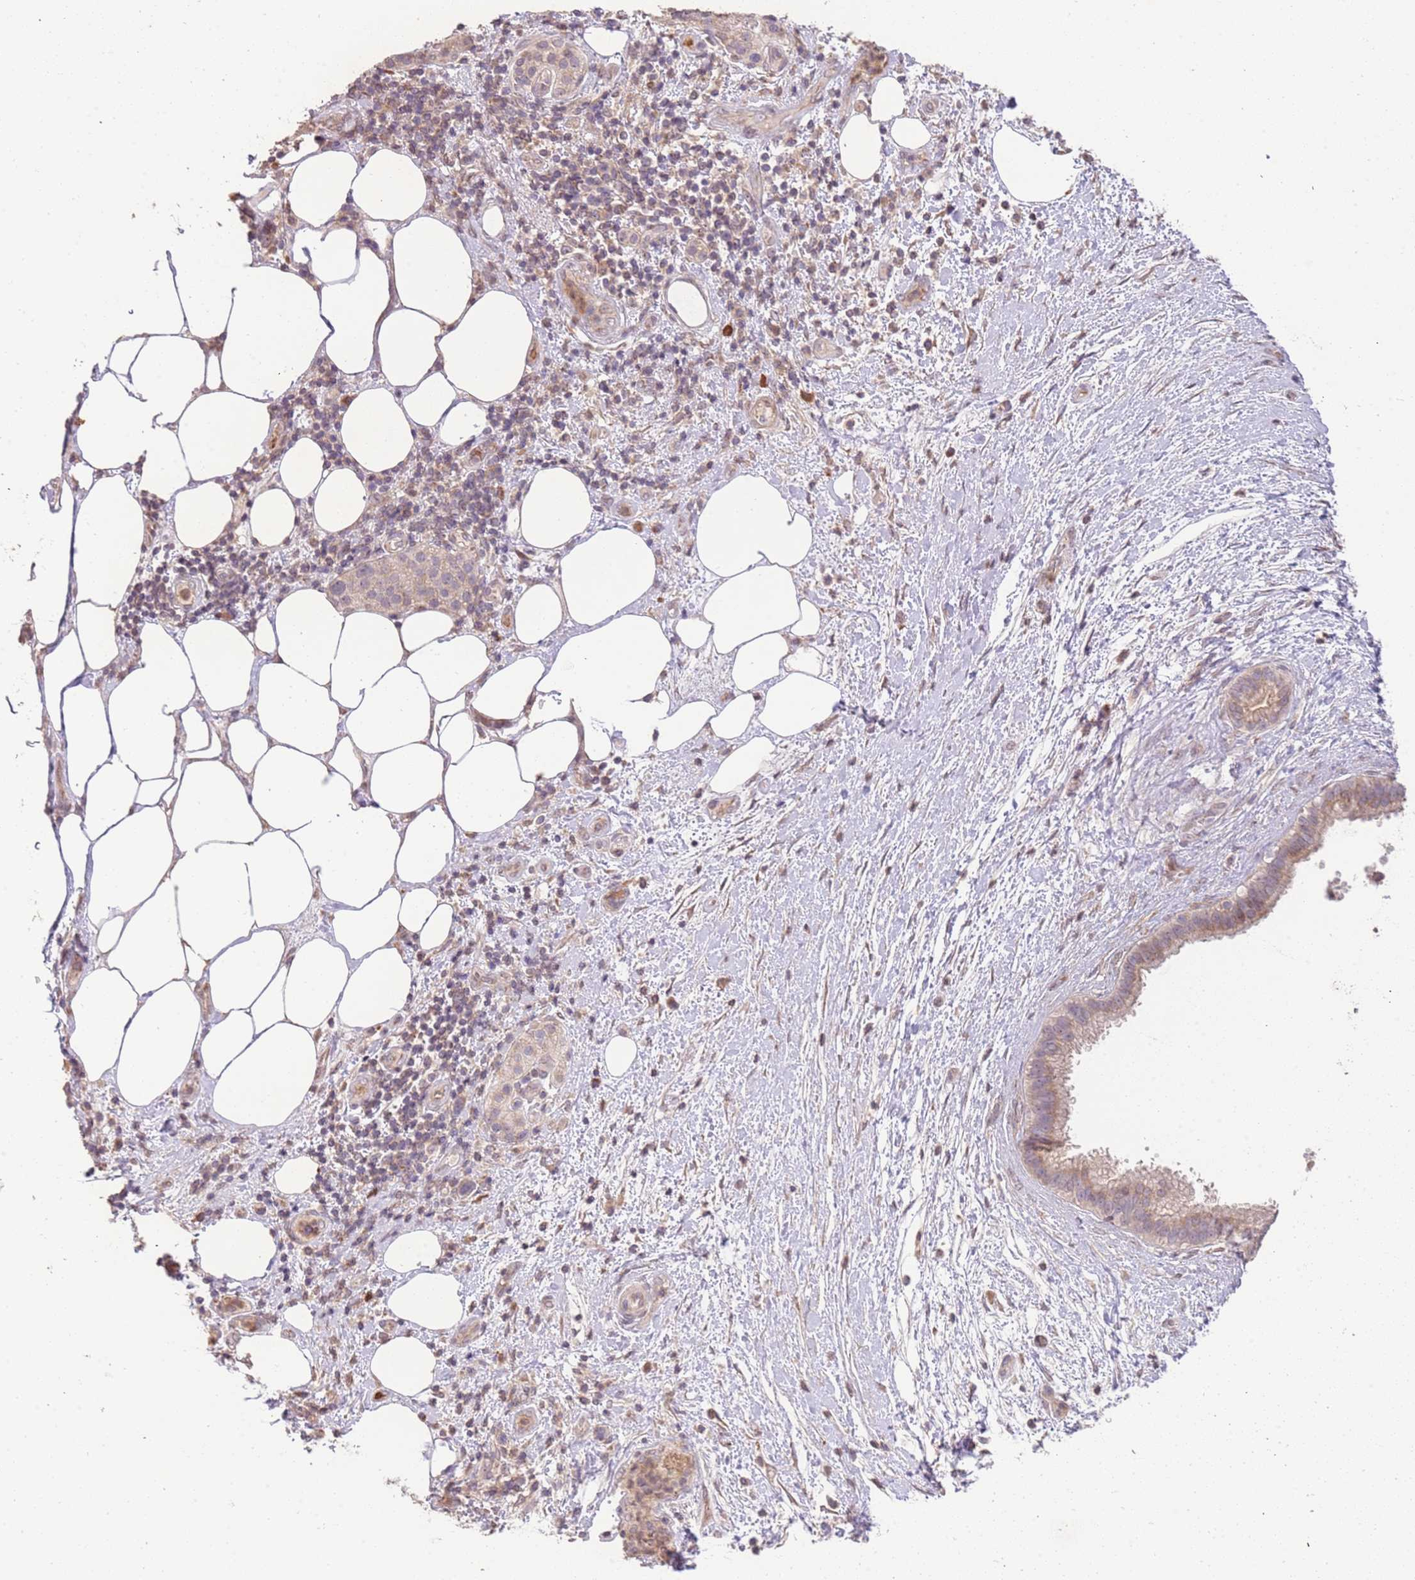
{"staining": {"intensity": "weak", "quantity": "25%-75%", "location": "cytoplasmic/membranous"}, "tissue": "pancreatic cancer", "cell_type": "Tumor cells", "image_type": "cancer", "snomed": [{"axis": "morphology", "description": "Adenocarcinoma, NOS"}, {"axis": "topography", "description": "Pancreas"}], "caption": "Protein staining of pancreatic adenocarcinoma tissue shows weak cytoplasmic/membranous expression in about 25%-75% of tumor cells.", "gene": "SLC16A4", "patient": {"sex": "female", "age": 61}}